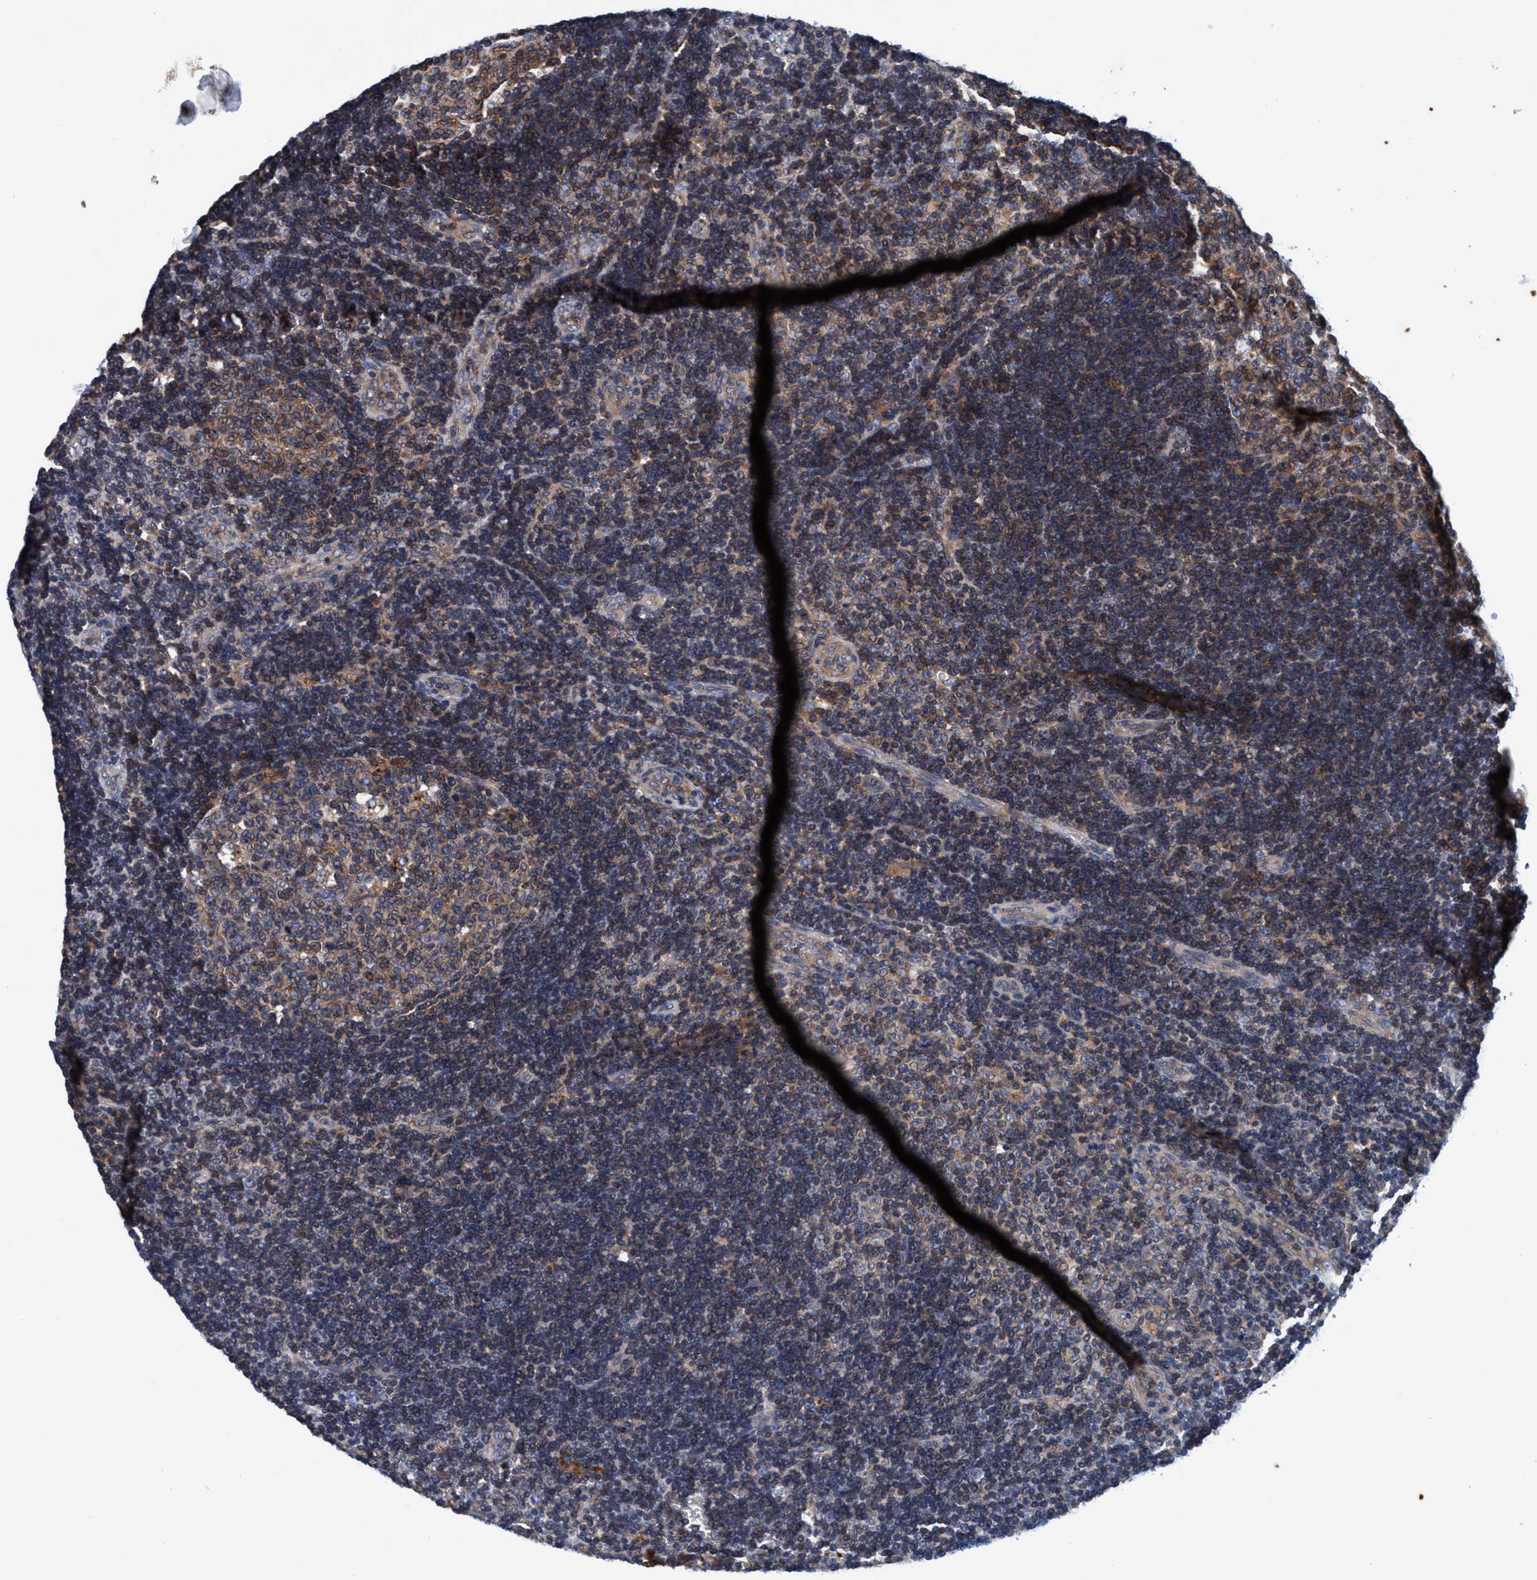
{"staining": {"intensity": "moderate", "quantity": "<25%", "location": "cytoplasmic/membranous"}, "tissue": "lymph node", "cell_type": "Germinal center cells", "image_type": "normal", "snomed": [{"axis": "morphology", "description": "Normal tissue, NOS"}, {"axis": "topography", "description": "Lymph node"}, {"axis": "topography", "description": "Salivary gland"}], "caption": "Immunohistochemistry (IHC) histopathology image of unremarkable lymph node: human lymph node stained using immunohistochemistry (IHC) demonstrates low levels of moderate protein expression localized specifically in the cytoplasmic/membranous of germinal center cells, appearing as a cytoplasmic/membranous brown color.", "gene": "ENDOG", "patient": {"sex": "male", "age": 8}}